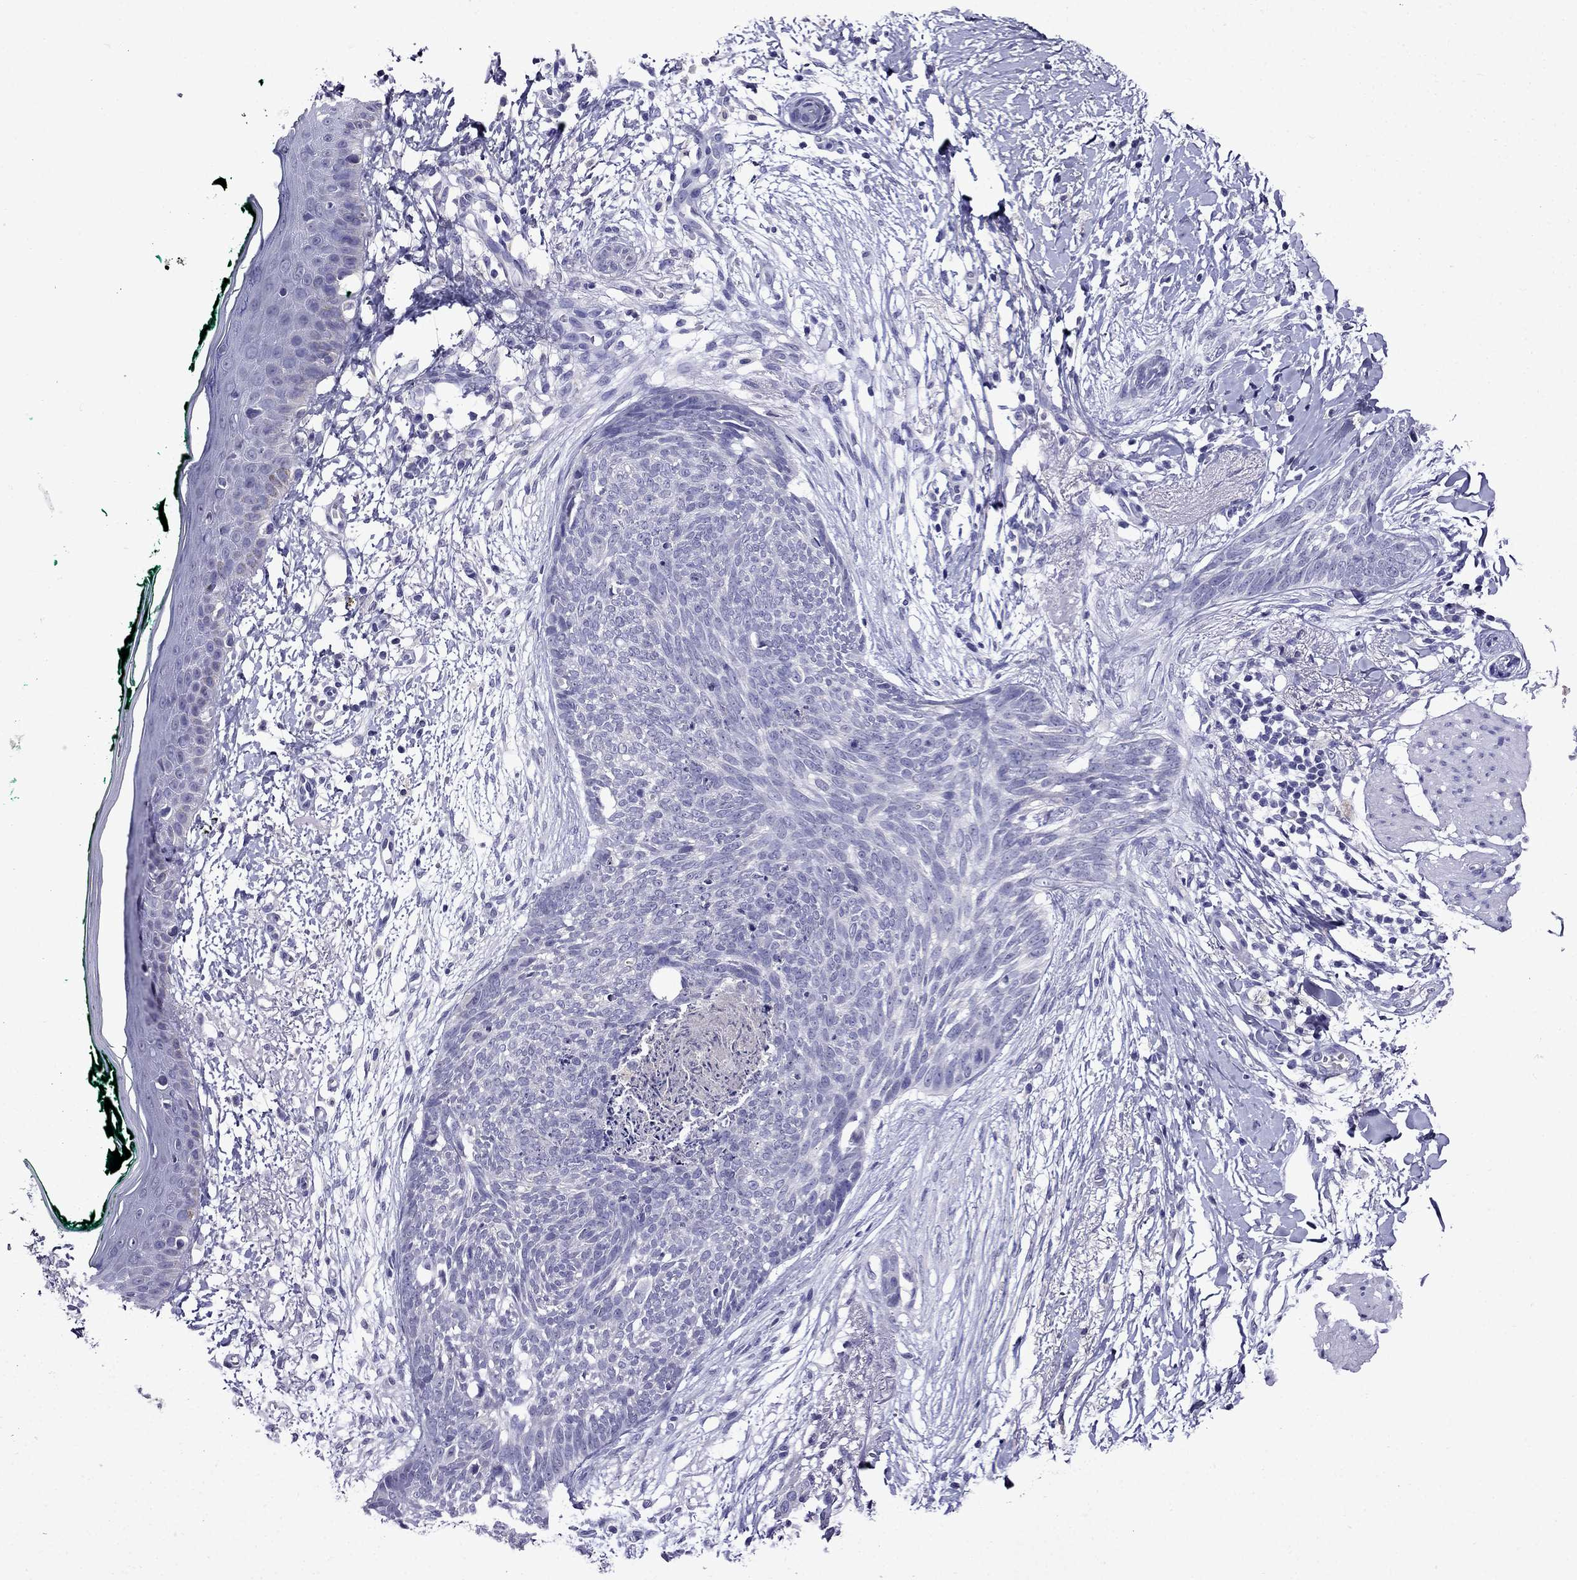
{"staining": {"intensity": "negative", "quantity": "none", "location": "none"}, "tissue": "skin cancer", "cell_type": "Tumor cells", "image_type": "cancer", "snomed": [{"axis": "morphology", "description": "Normal tissue, NOS"}, {"axis": "morphology", "description": "Basal cell carcinoma"}, {"axis": "topography", "description": "Skin"}], "caption": "Skin cancer was stained to show a protein in brown. There is no significant positivity in tumor cells.", "gene": "DNAH17", "patient": {"sex": "male", "age": 84}}